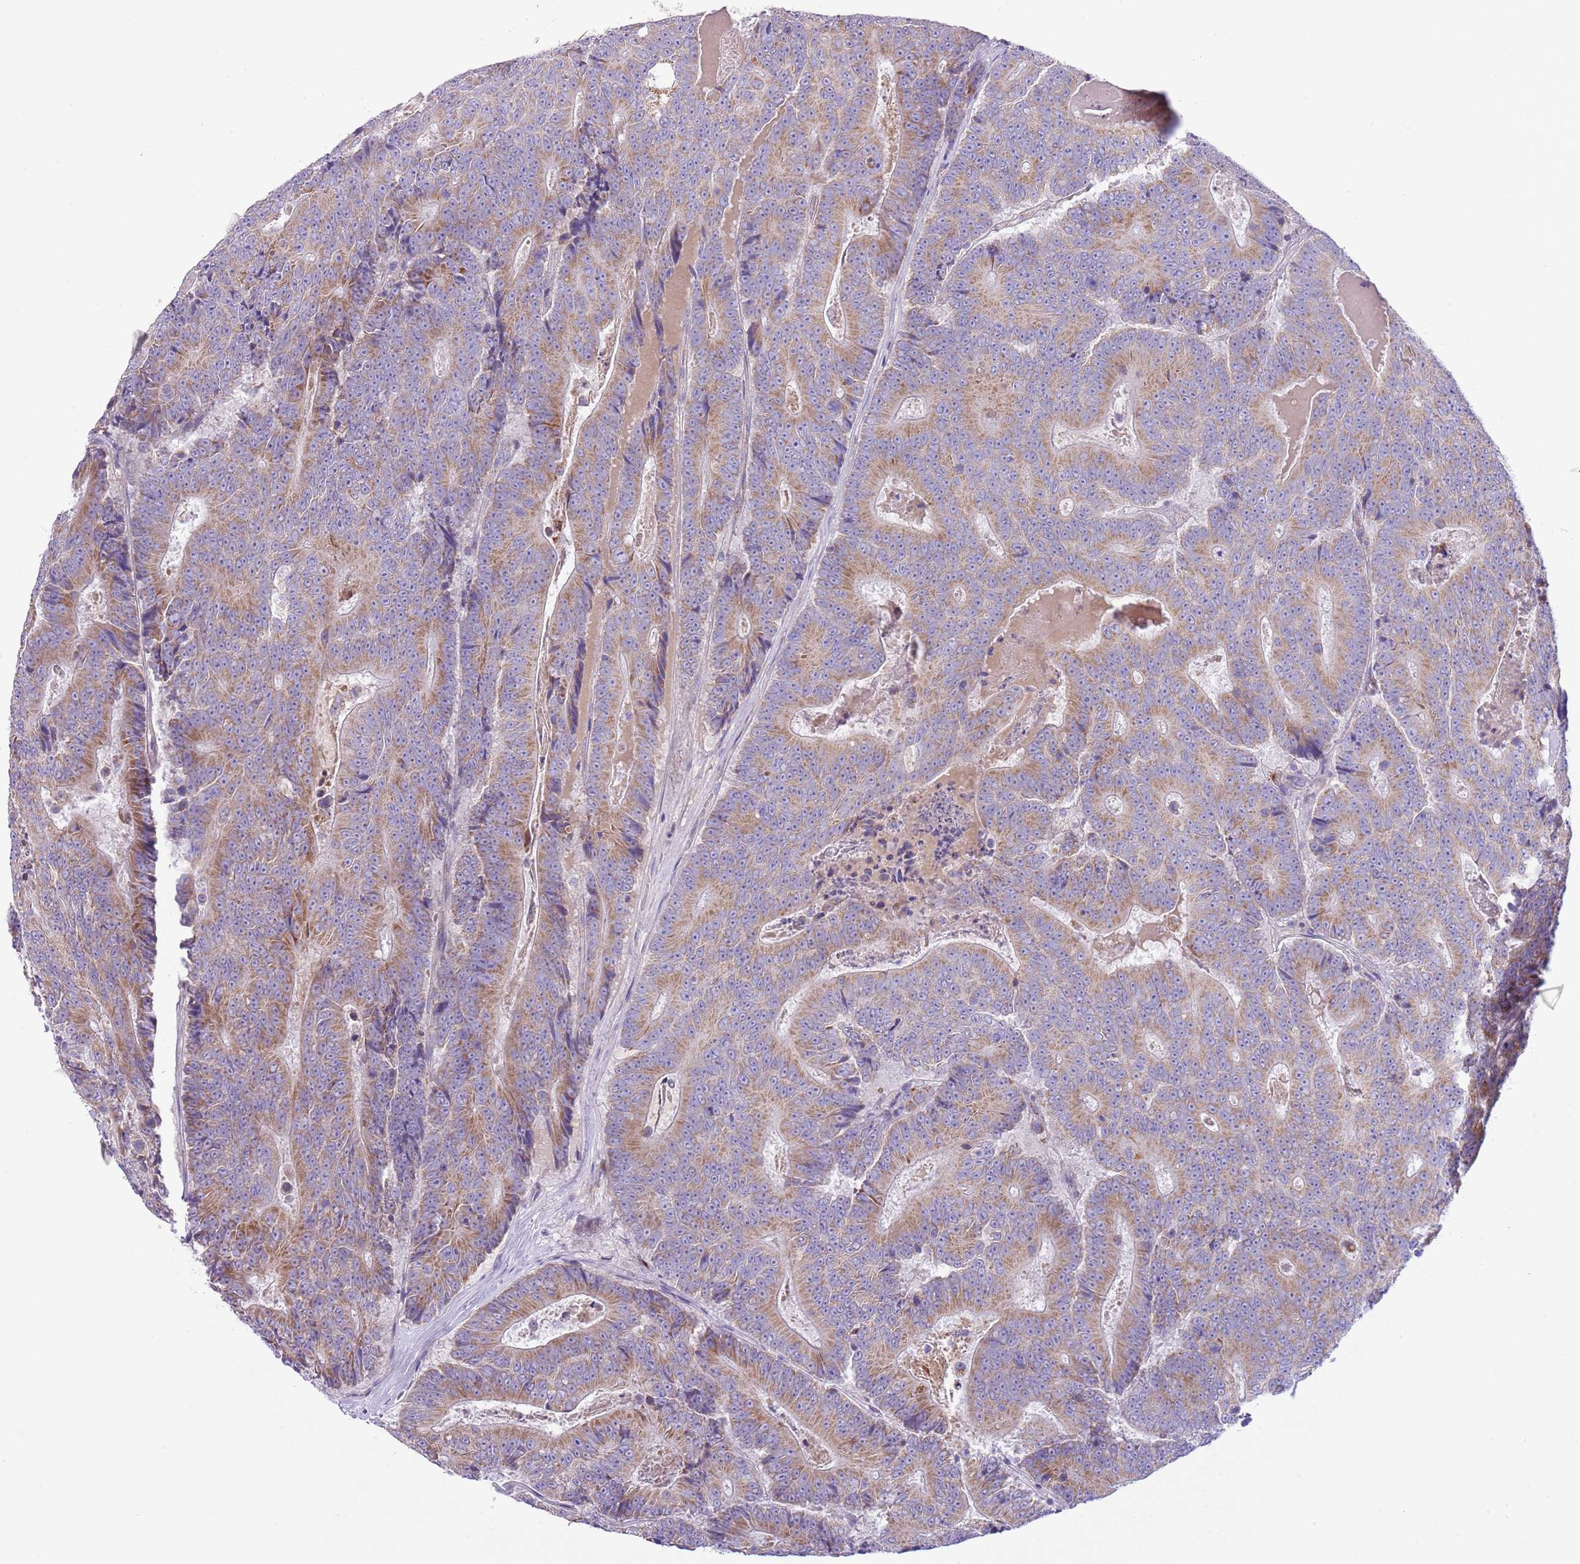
{"staining": {"intensity": "moderate", "quantity": ">75%", "location": "cytoplasmic/membranous"}, "tissue": "colorectal cancer", "cell_type": "Tumor cells", "image_type": "cancer", "snomed": [{"axis": "morphology", "description": "Adenocarcinoma, NOS"}, {"axis": "topography", "description": "Colon"}], "caption": "Immunohistochemistry (DAB) staining of colorectal adenocarcinoma exhibits moderate cytoplasmic/membranous protein positivity in approximately >75% of tumor cells.", "gene": "OAZ2", "patient": {"sex": "male", "age": 83}}